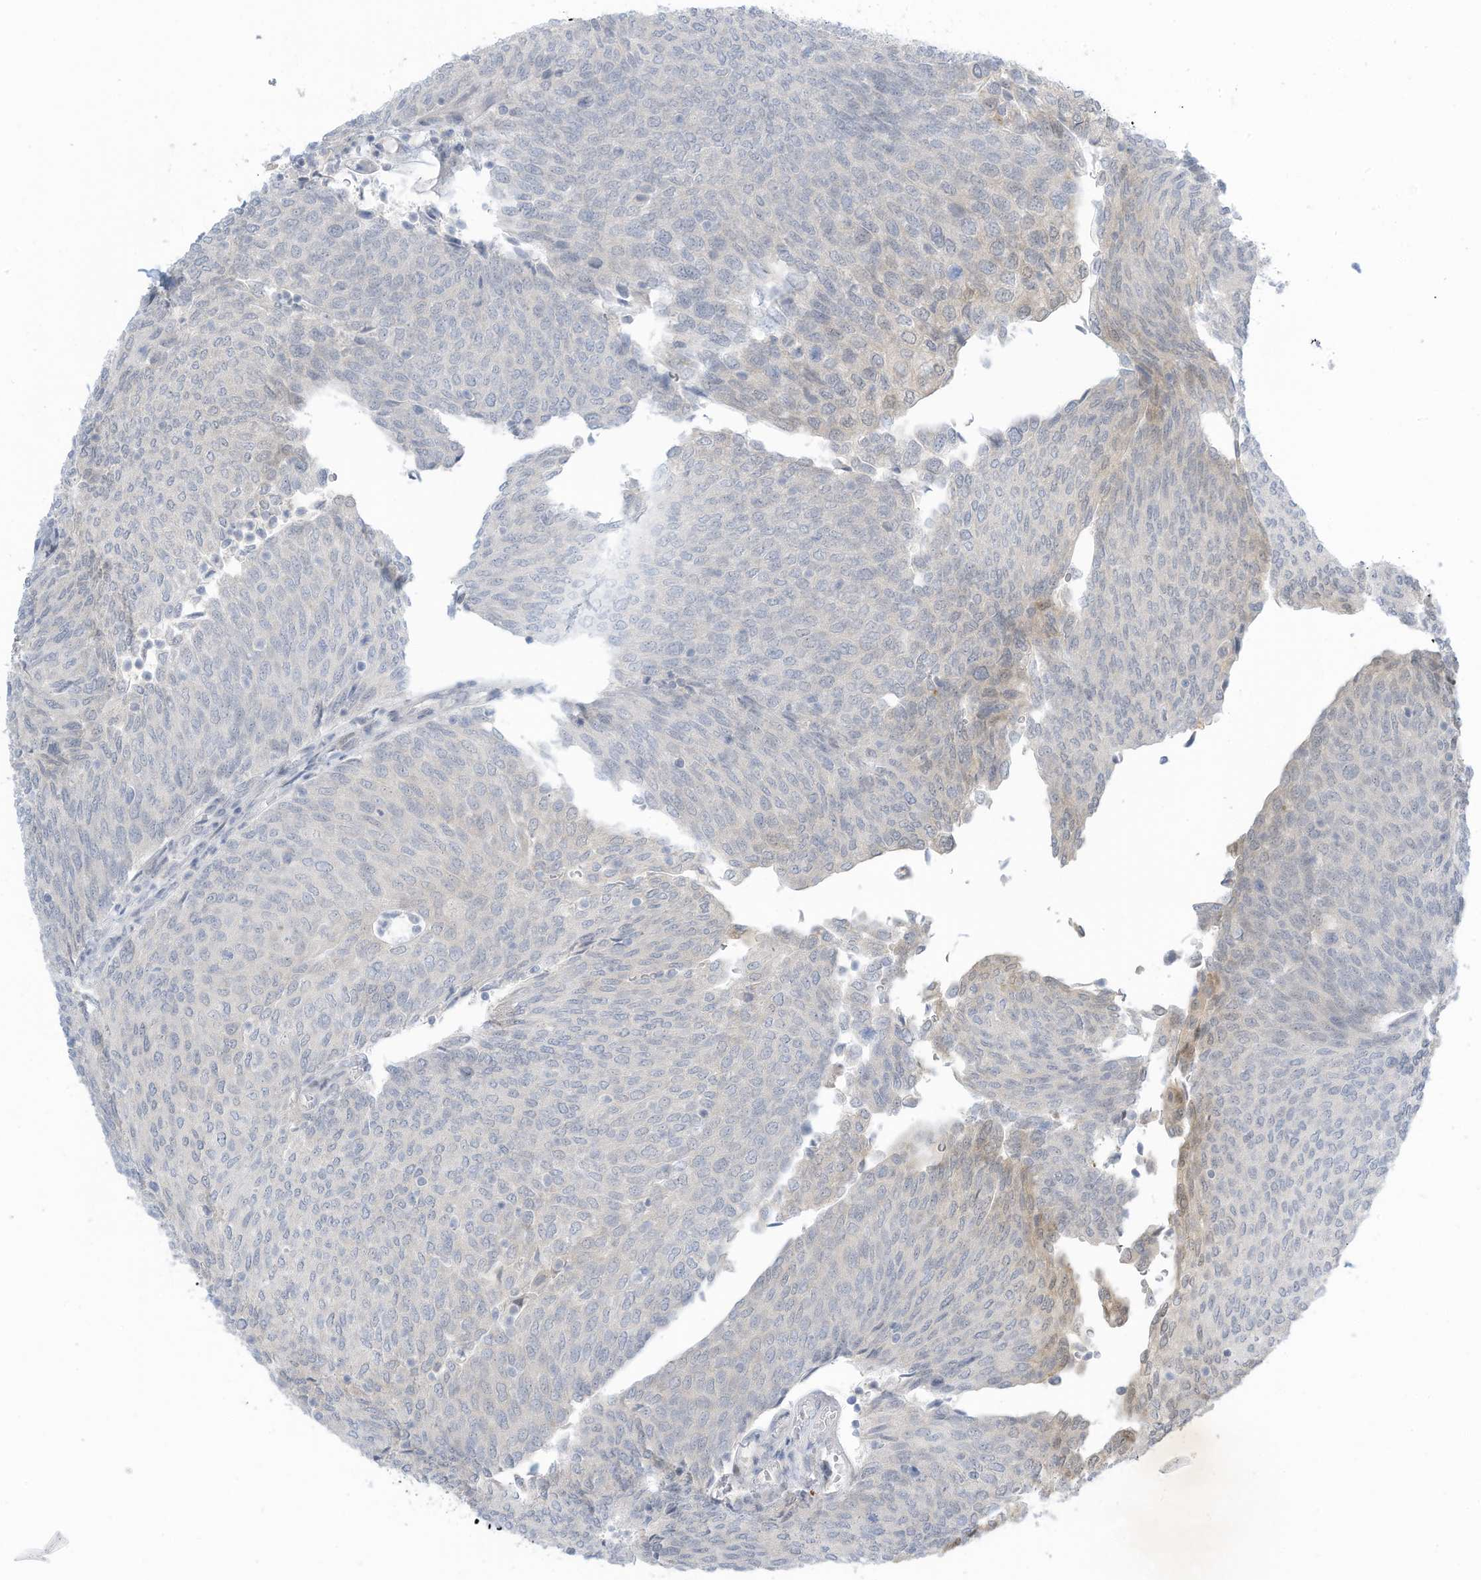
{"staining": {"intensity": "negative", "quantity": "none", "location": "none"}, "tissue": "urothelial cancer", "cell_type": "Tumor cells", "image_type": "cancer", "snomed": [{"axis": "morphology", "description": "Urothelial carcinoma, Low grade"}, {"axis": "topography", "description": "Urinary bladder"}], "caption": "An image of urothelial cancer stained for a protein demonstrates no brown staining in tumor cells.", "gene": "ASPRV1", "patient": {"sex": "female", "age": 79}}